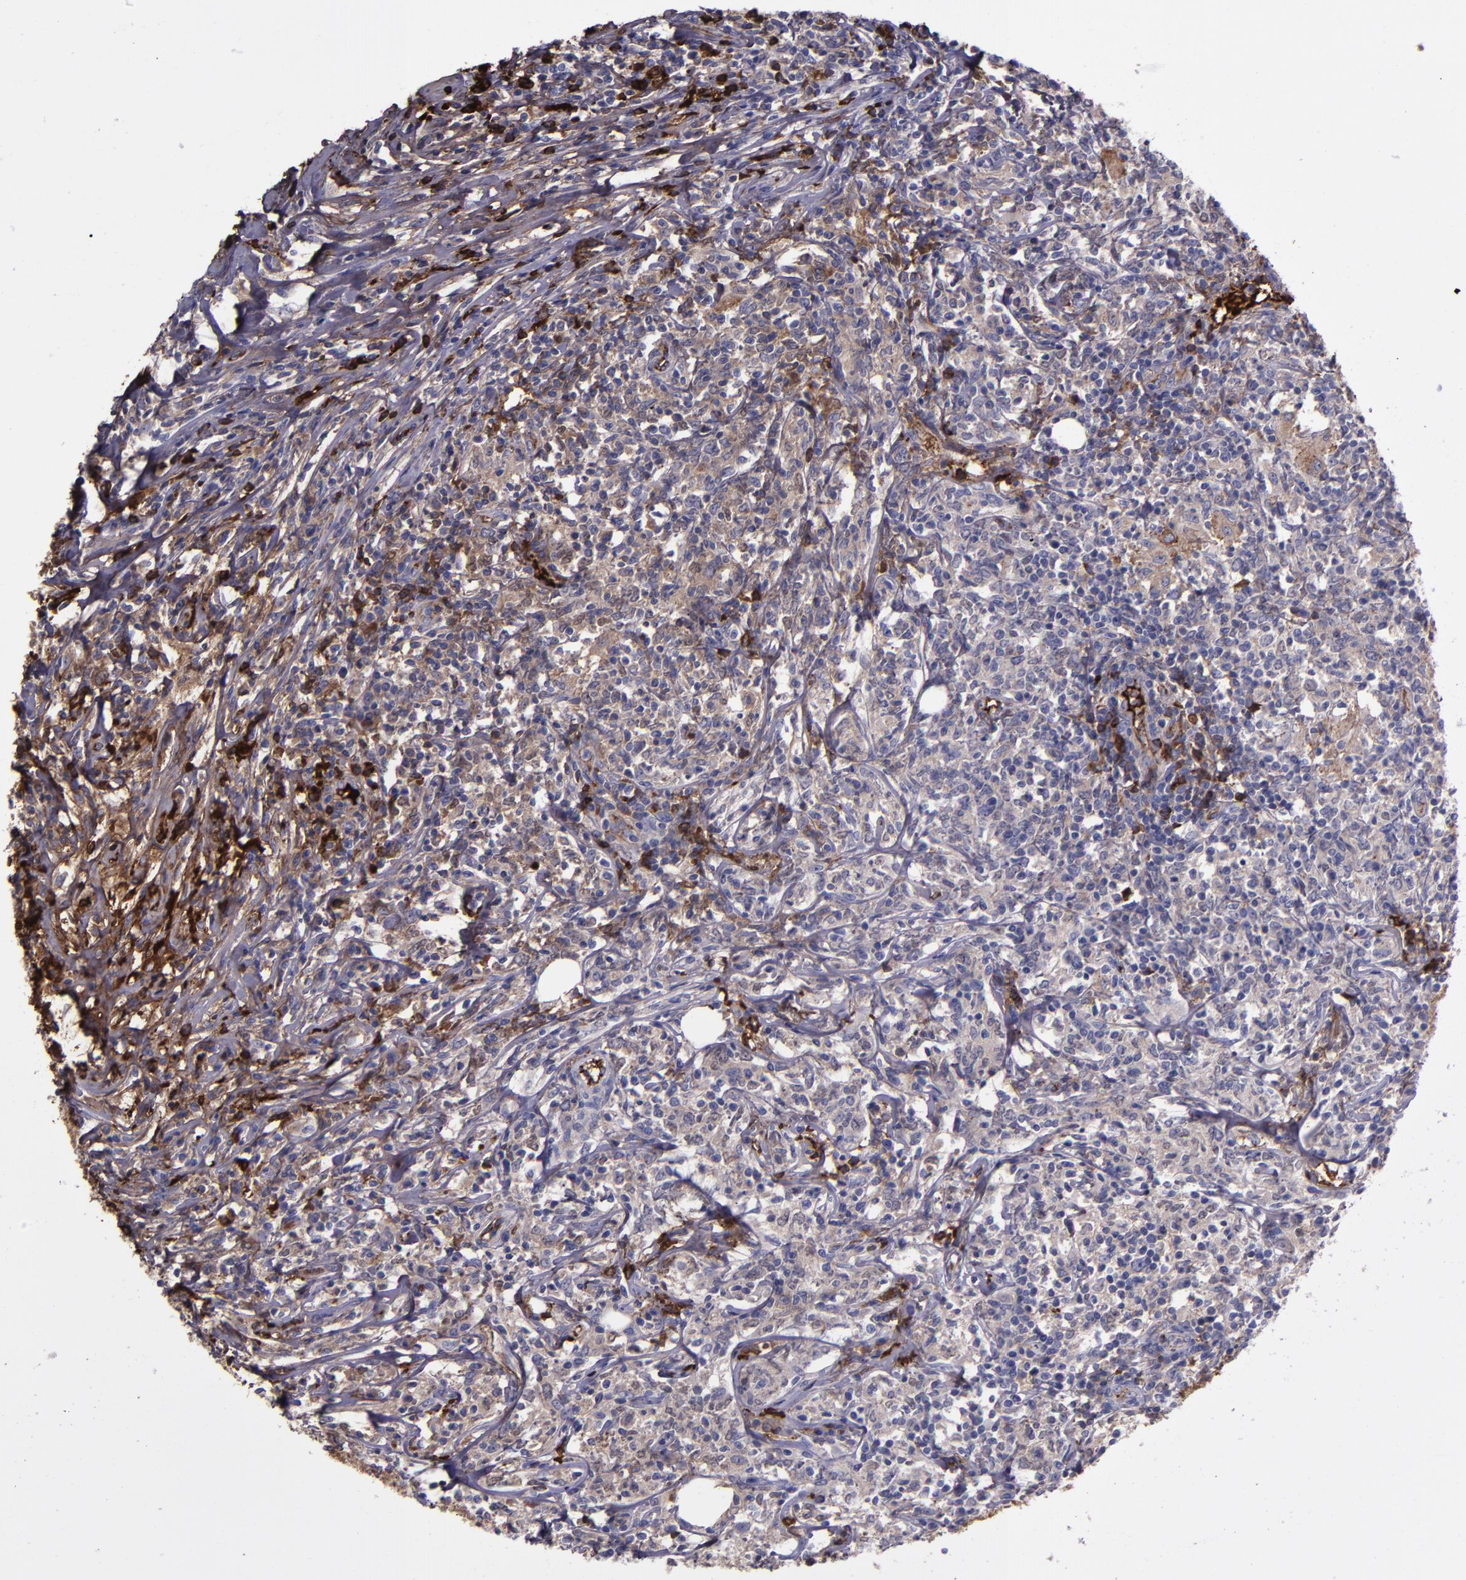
{"staining": {"intensity": "negative", "quantity": "none", "location": "none"}, "tissue": "lymphoma", "cell_type": "Tumor cells", "image_type": "cancer", "snomed": [{"axis": "morphology", "description": "Malignant lymphoma, non-Hodgkin's type, High grade"}, {"axis": "topography", "description": "Lymph node"}], "caption": "There is no significant positivity in tumor cells of lymphoma. The staining was performed using DAB (3,3'-diaminobenzidine) to visualize the protein expression in brown, while the nuclei were stained in blue with hematoxylin (Magnification: 20x).", "gene": "A2M", "patient": {"sex": "female", "age": 84}}